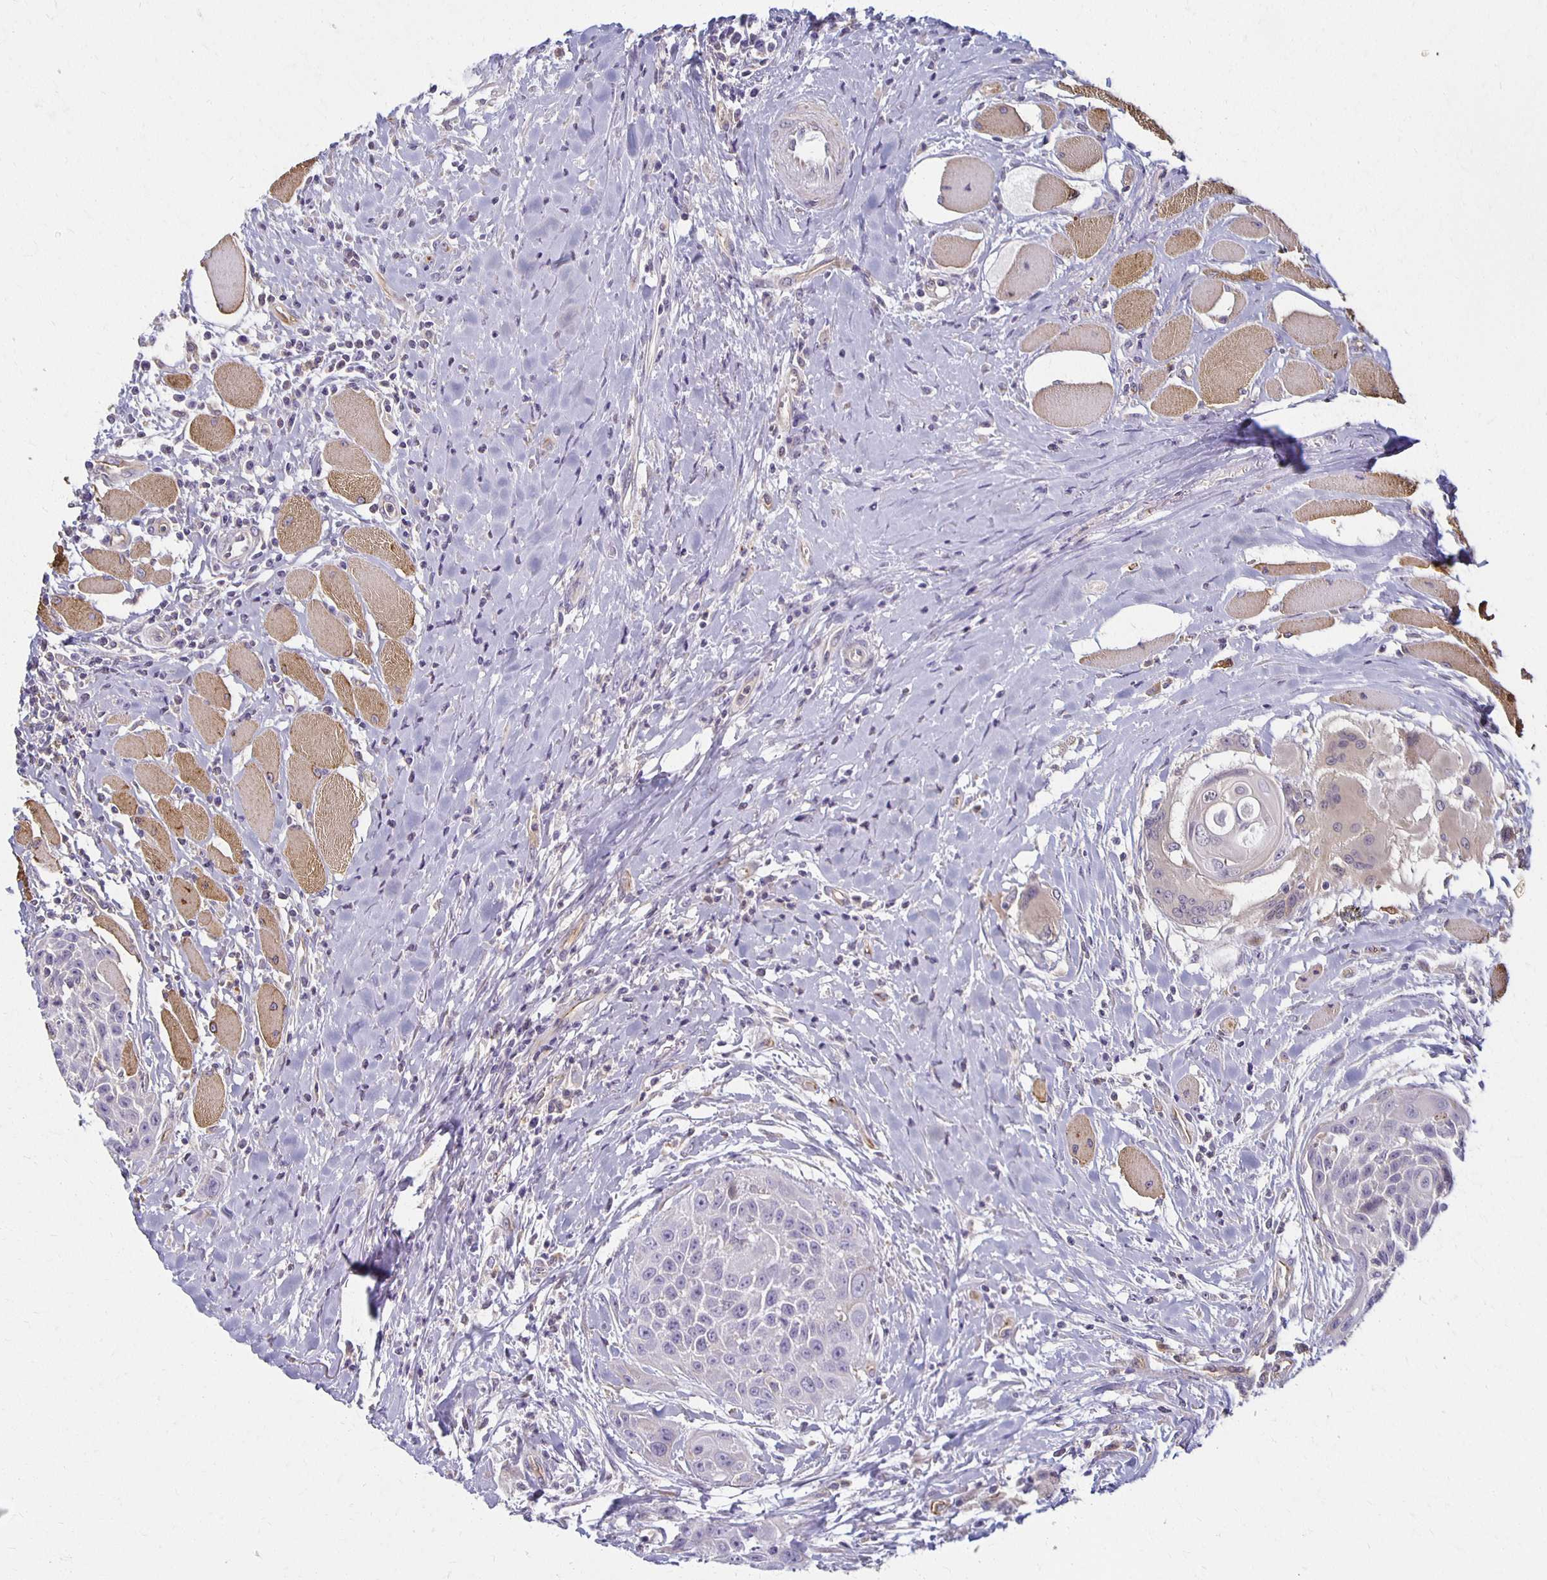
{"staining": {"intensity": "negative", "quantity": "none", "location": "none"}, "tissue": "head and neck cancer", "cell_type": "Tumor cells", "image_type": "cancer", "snomed": [{"axis": "morphology", "description": "Squamous cell carcinoma, NOS"}, {"axis": "topography", "description": "Head-Neck"}], "caption": "Tumor cells are negative for brown protein staining in head and neck cancer (squamous cell carcinoma). (DAB (3,3'-diaminobenzidine) IHC with hematoxylin counter stain).", "gene": "GPX4", "patient": {"sex": "female", "age": 73}}